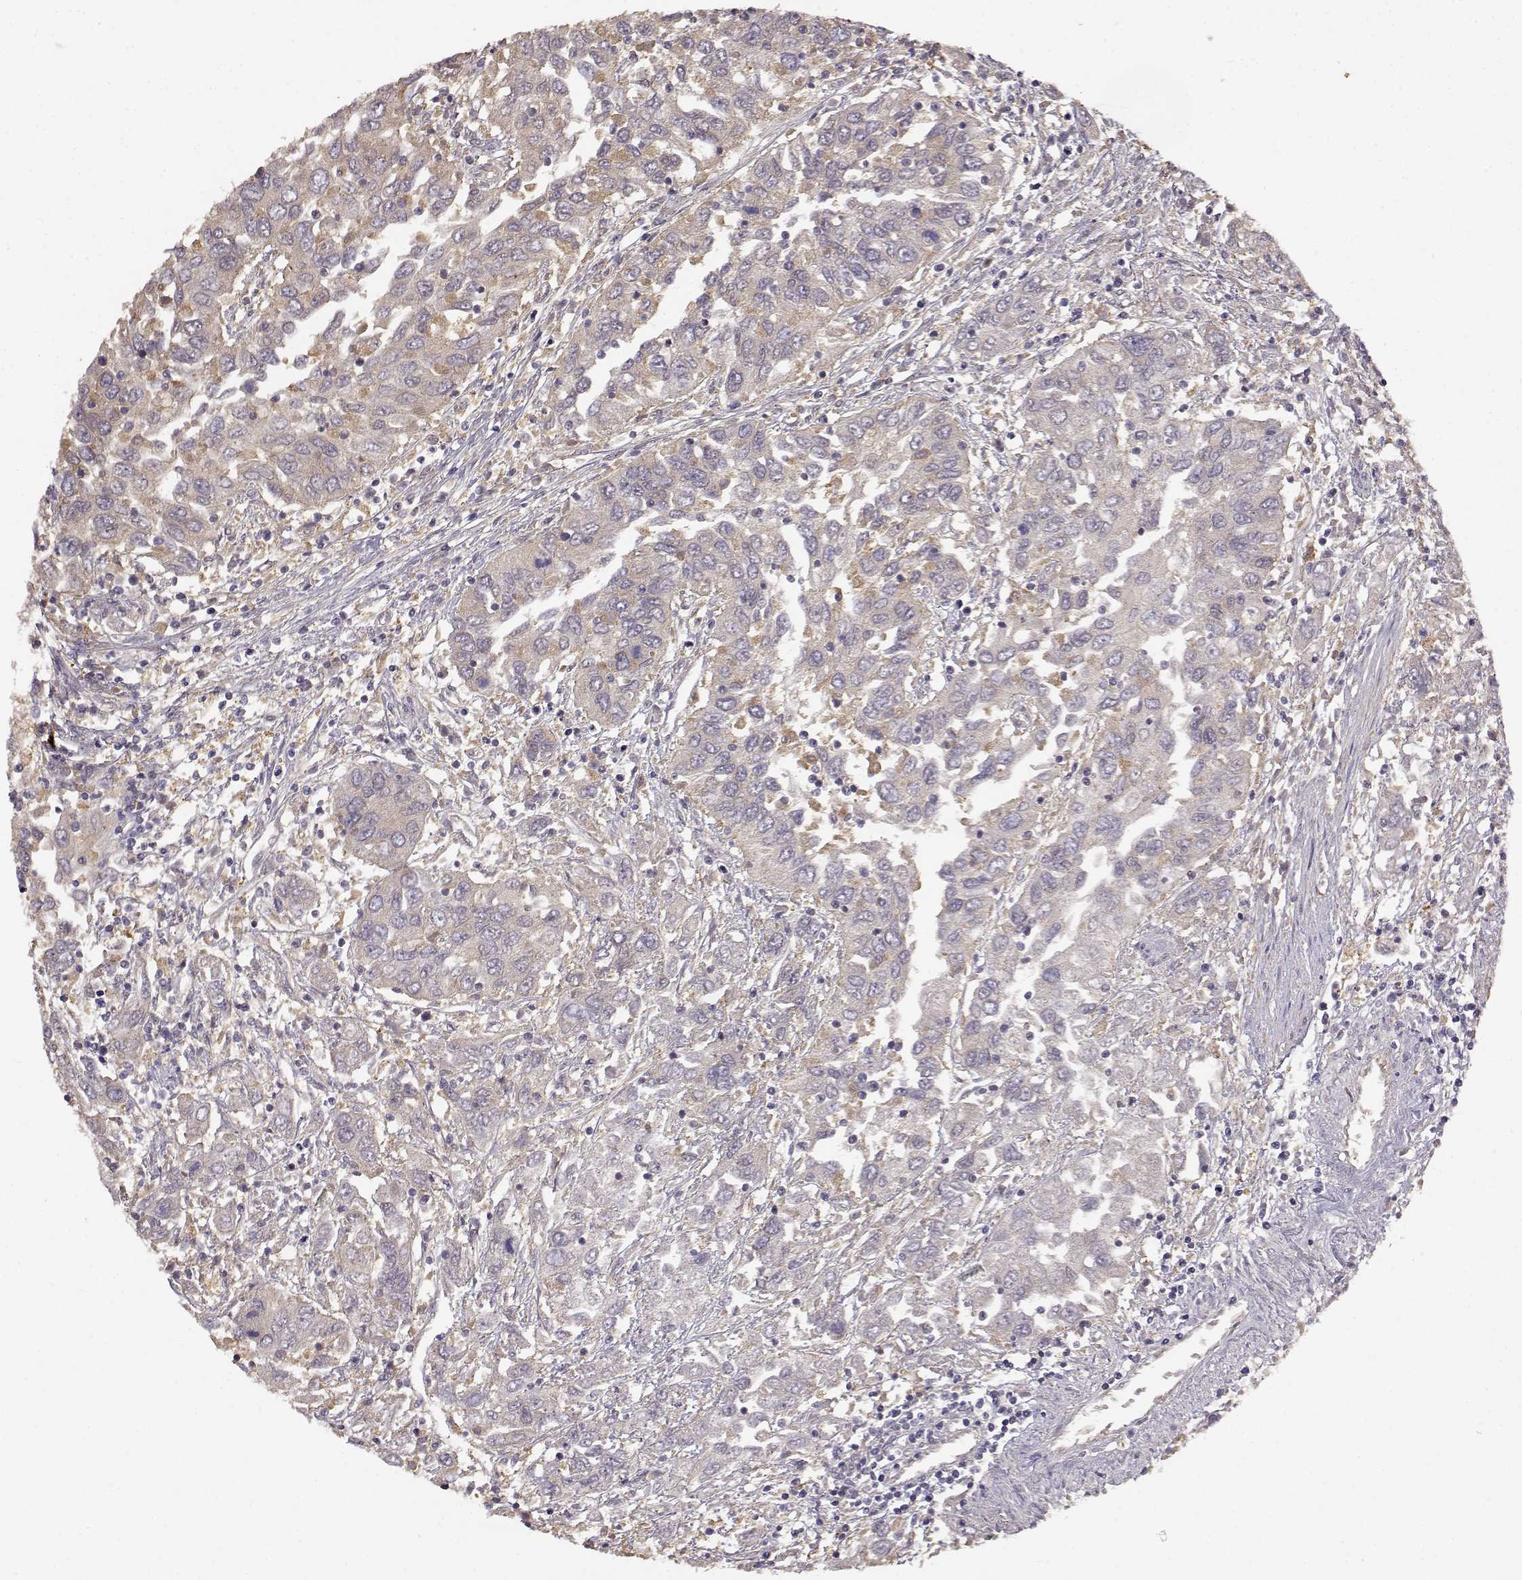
{"staining": {"intensity": "weak", "quantity": "<25%", "location": "cytoplasmic/membranous"}, "tissue": "urothelial cancer", "cell_type": "Tumor cells", "image_type": "cancer", "snomed": [{"axis": "morphology", "description": "Urothelial carcinoma, High grade"}, {"axis": "topography", "description": "Urinary bladder"}], "caption": "There is no significant expression in tumor cells of urothelial carcinoma (high-grade).", "gene": "CRIM1", "patient": {"sex": "male", "age": 76}}